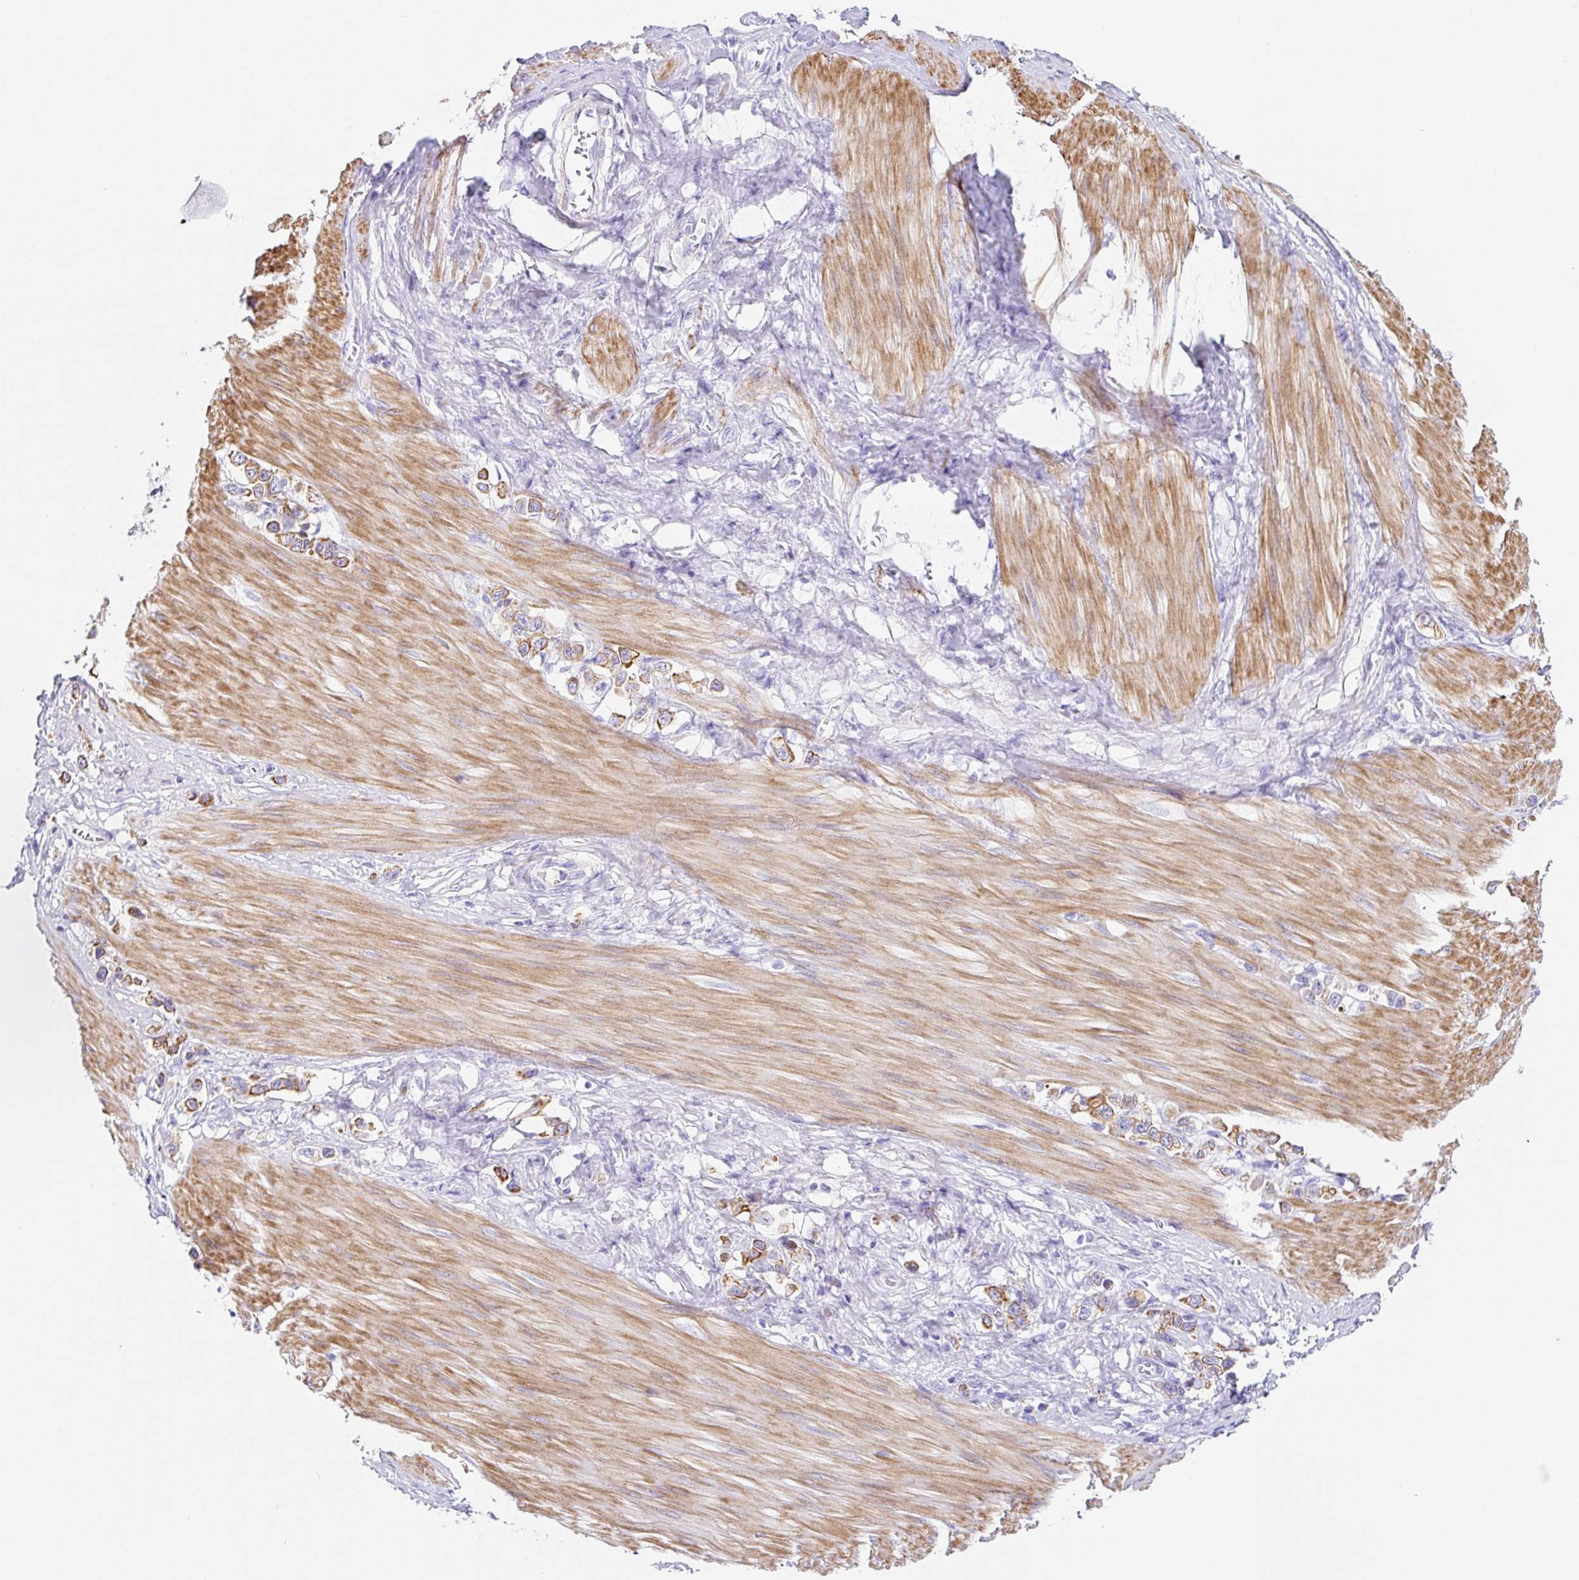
{"staining": {"intensity": "moderate", "quantity": ">75%", "location": "cytoplasmic/membranous"}, "tissue": "stomach cancer", "cell_type": "Tumor cells", "image_type": "cancer", "snomed": [{"axis": "morphology", "description": "Adenocarcinoma, NOS"}, {"axis": "topography", "description": "Stomach"}], "caption": "Immunohistochemical staining of stomach cancer (adenocarcinoma) displays medium levels of moderate cytoplasmic/membranous protein positivity in about >75% of tumor cells.", "gene": "CLDND2", "patient": {"sex": "female", "age": 65}}